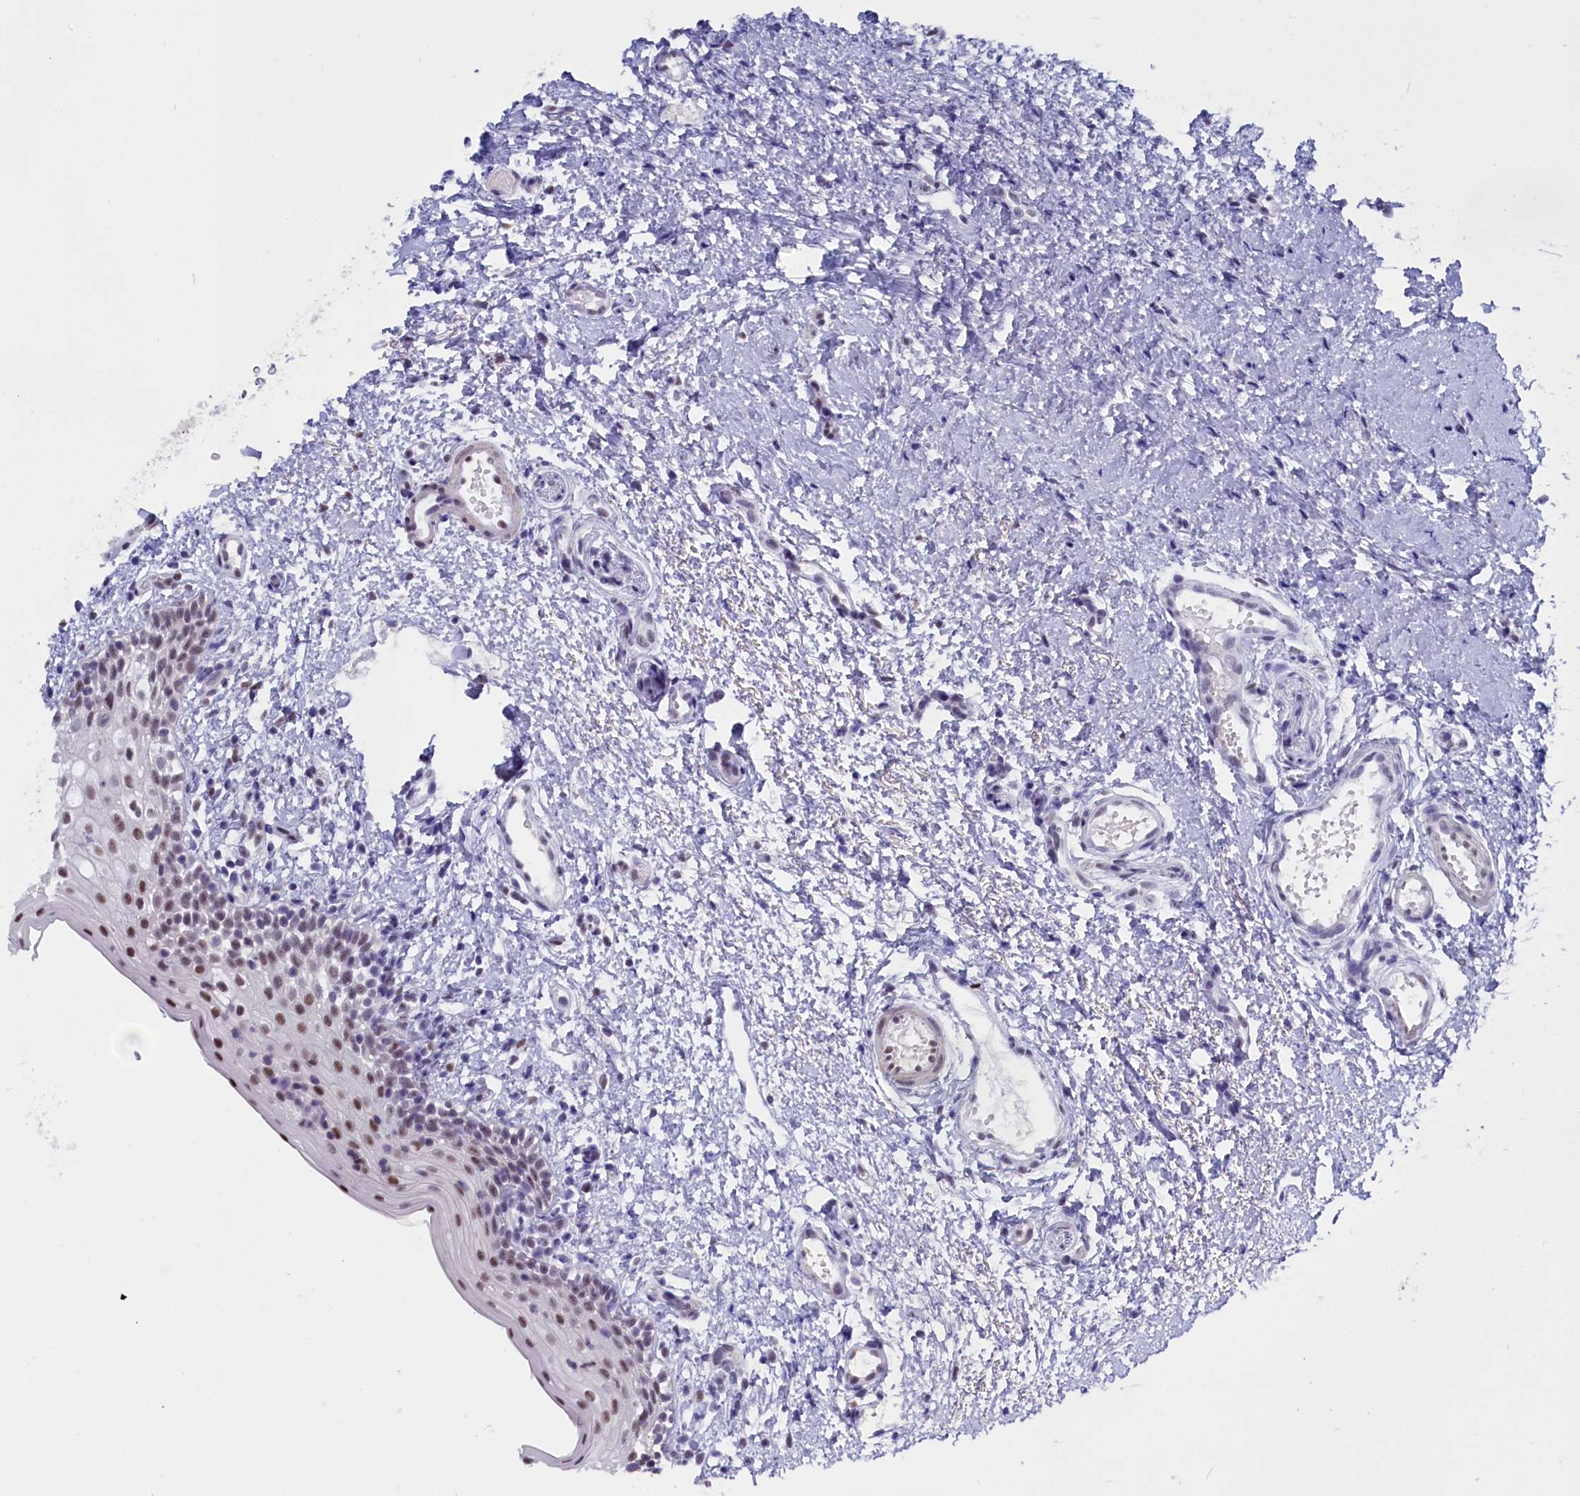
{"staining": {"intensity": "moderate", "quantity": ">75%", "location": "nuclear"}, "tissue": "oral mucosa", "cell_type": "Squamous epithelial cells", "image_type": "normal", "snomed": [{"axis": "morphology", "description": "Normal tissue, NOS"}, {"axis": "topography", "description": "Oral tissue"}], "caption": "Protein analysis of normal oral mucosa shows moderate nuclear positivity in approximately >75% of squamous epithelial cells. (DAB = brown stain, brightfield microscopy at high magnification).", "gene": "CD2BP2", "patient": {"sex": "female", "age": 13}}